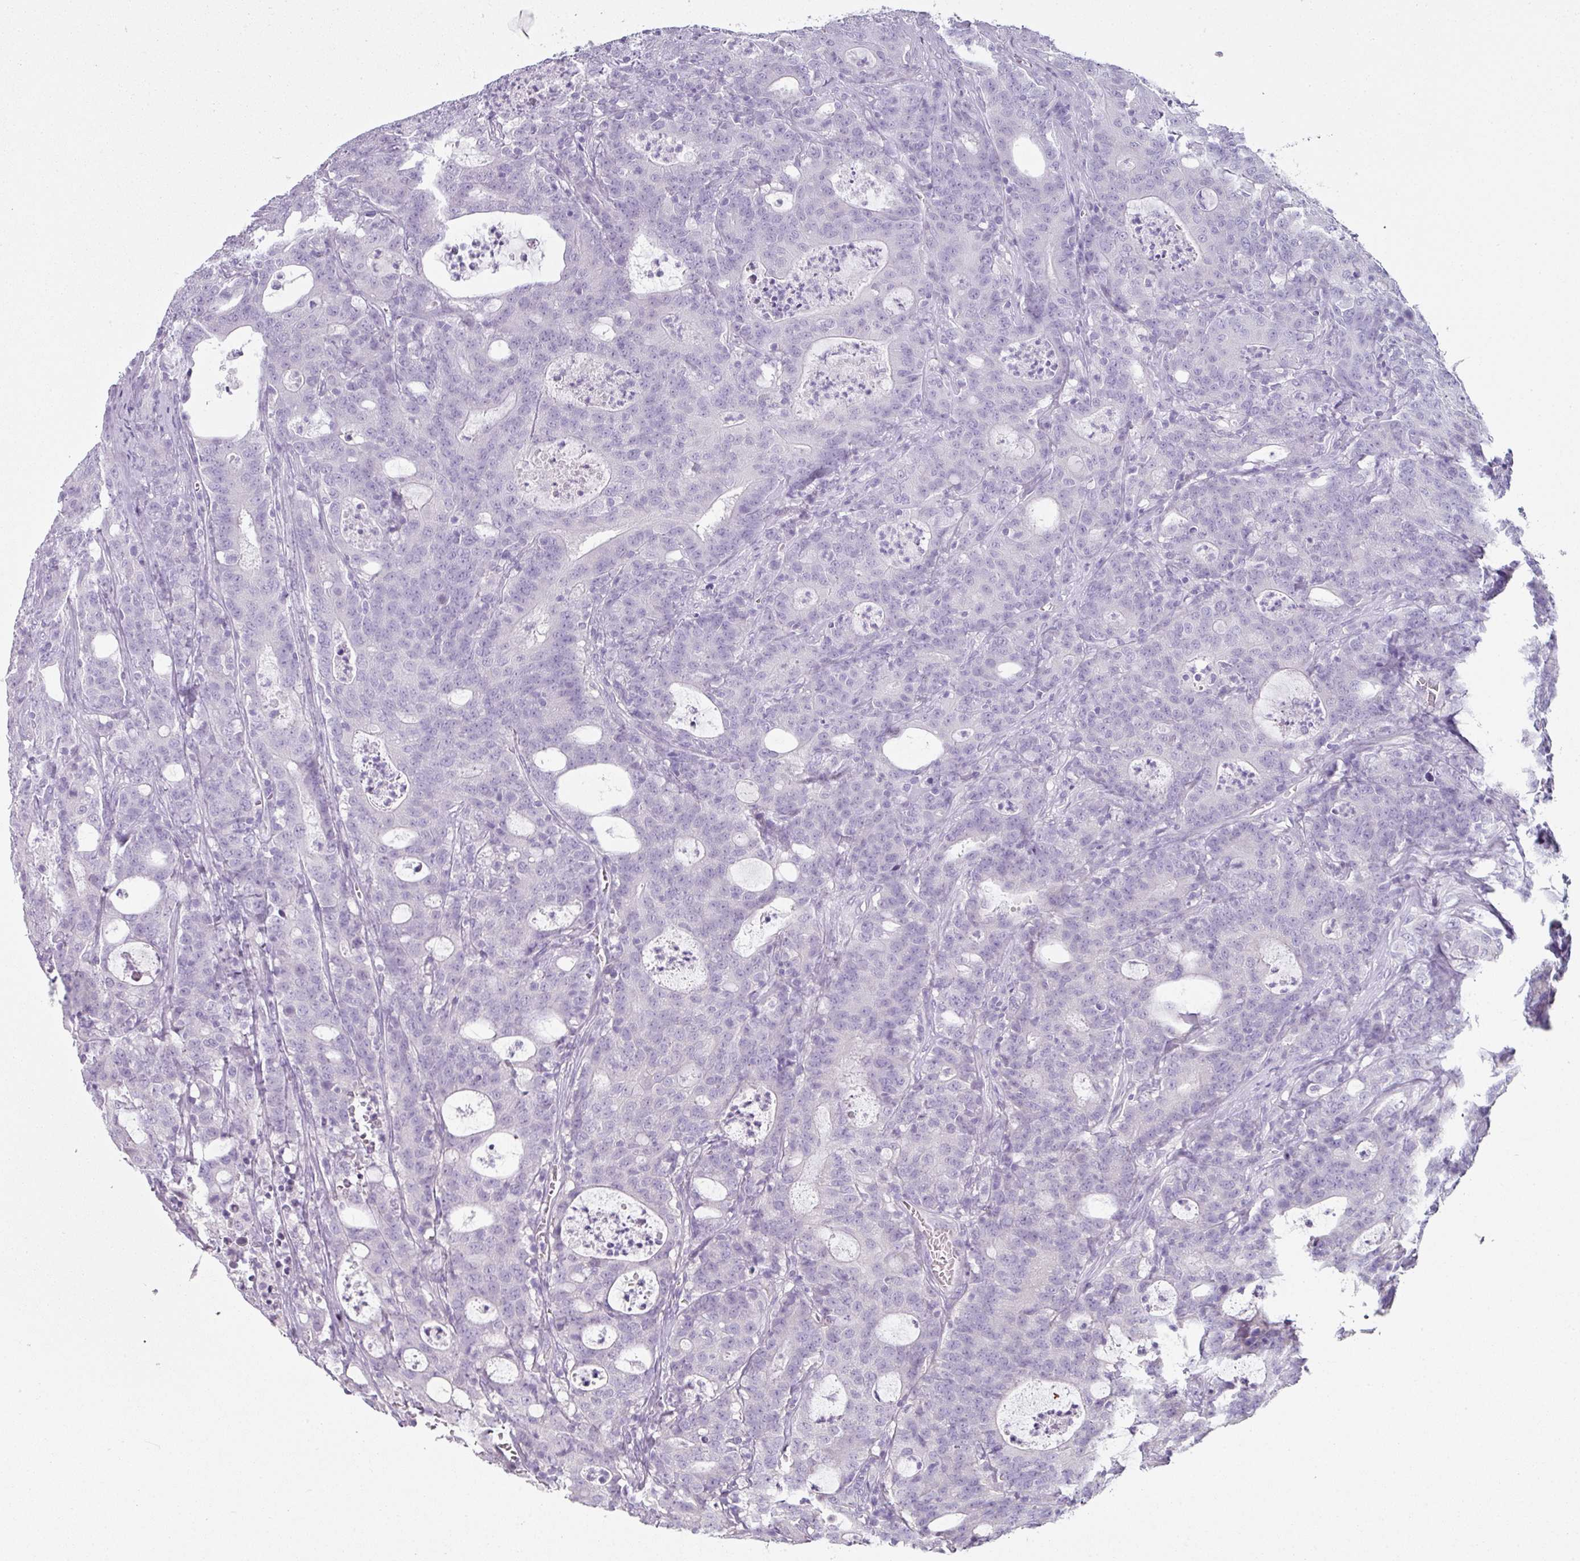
{"staining": {"intensity": "negative", "quantity": "none", "location": "none"}, "tissue": "colorectal cancer", "cell_type": "Tumor cells", "image_type": "cancer", "snomed": [{"axis": "morphology", "description": "Adenocarcinoma, NOS"}, {"axis": "topography", "description": "Colon"}], "caption": "Immunohistochemistry (IHC) image of neoplastic tissue: human colorectal cancer stained with DAB (3,3'-diaminobenzidine) demonstrates no significant protein positivity in tumor cells.", "gene": "C19orf33", "patient": {"sex": "male", "age": 83}}